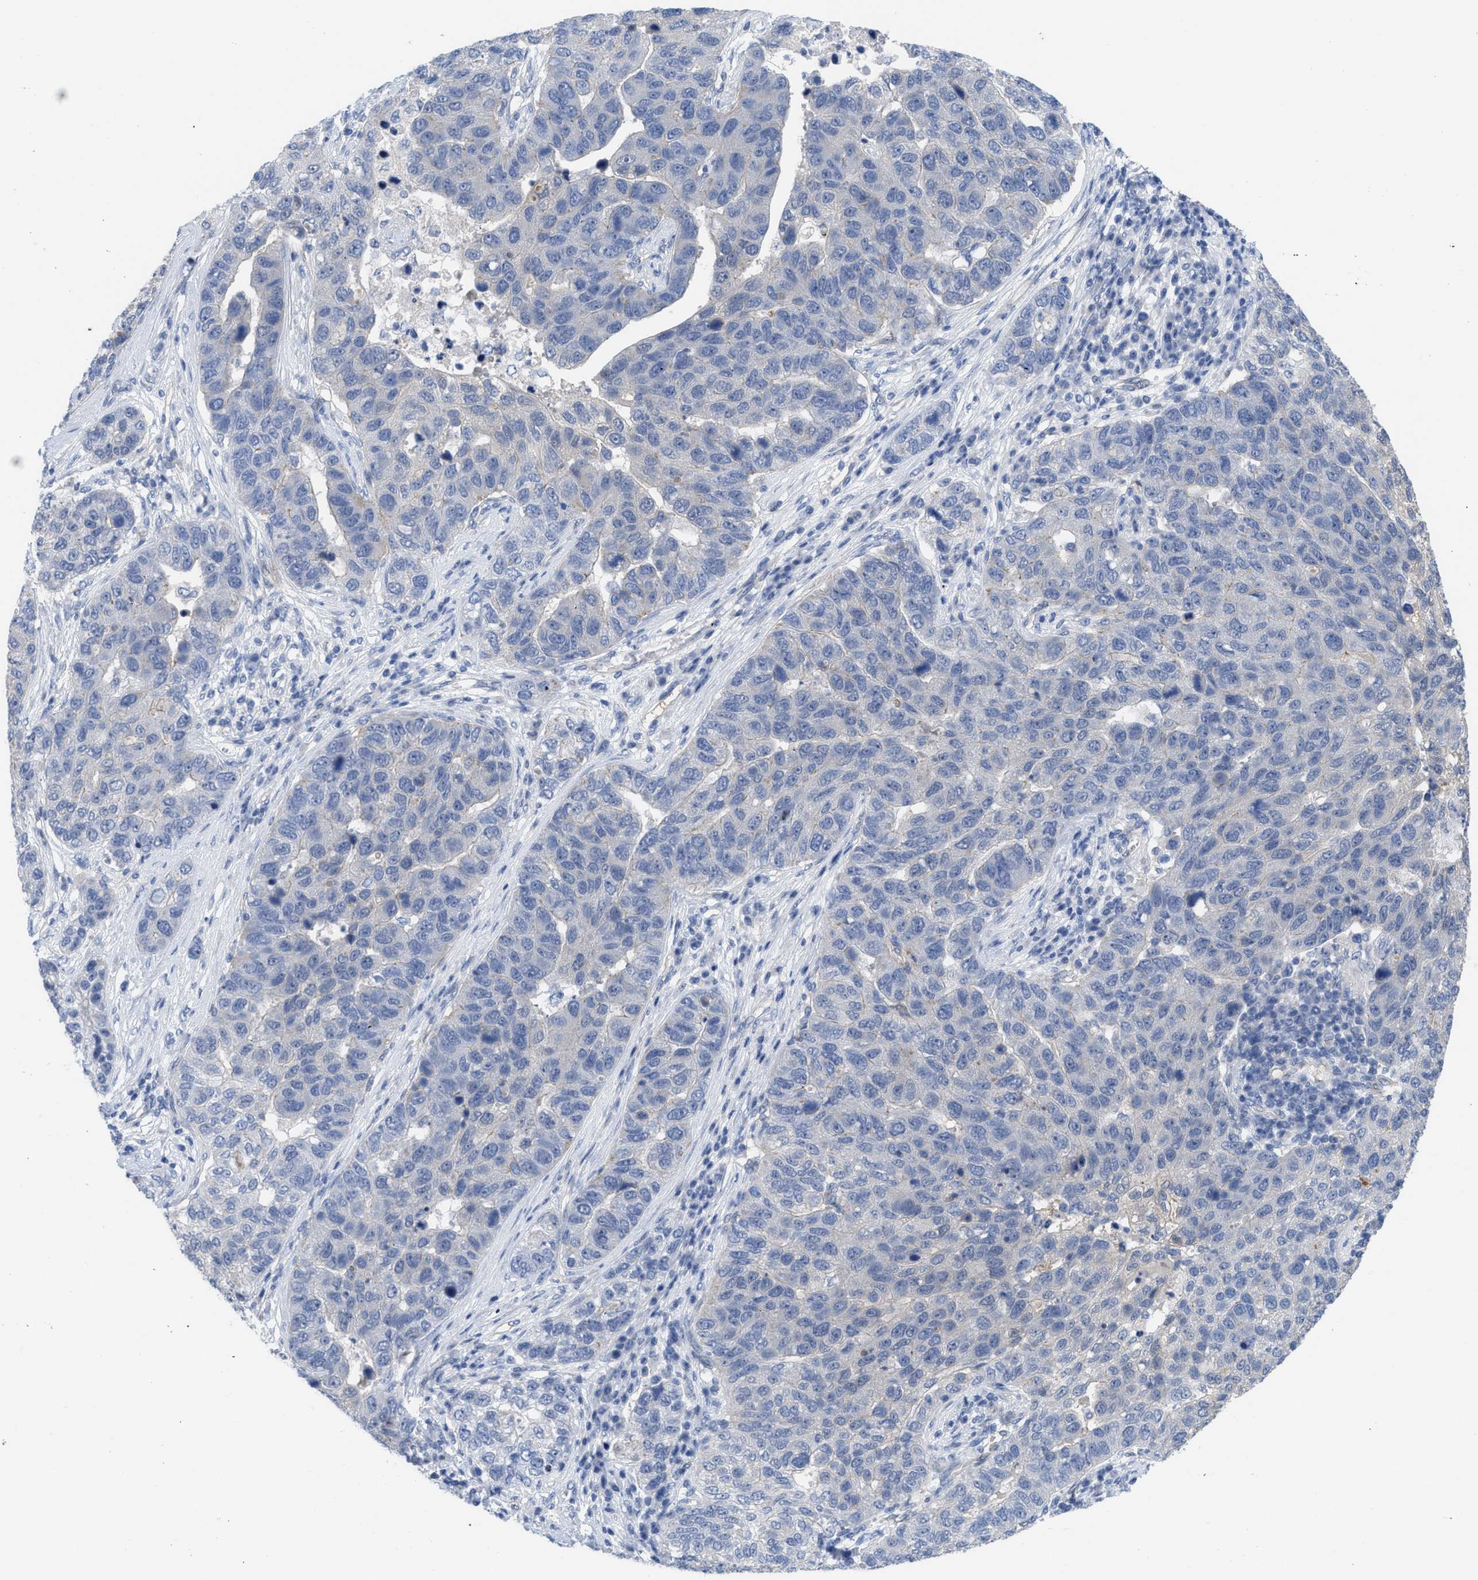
{"staining": {"intensity": "negative", "quantity": "none", "location": "none"}, "tissue": "pancreatic cancer", "cell_type": "Tumor cells", "image_type": "cancer", "snomed": [{"axis": "morphology", "description": "Adenocarcinoma, NOS"}, {"axis": "topography", "description": "Pancreas"}], "caption": "This photomicrograph is of pancreatic cancer stained with immunohistochemistry (IHC) to label a protein in brown with the nuclei are counter-stained blue. There is no expression in tumor cells.", "gene": "LDAF1", "patient": {"sex": "female", "age": 61}}